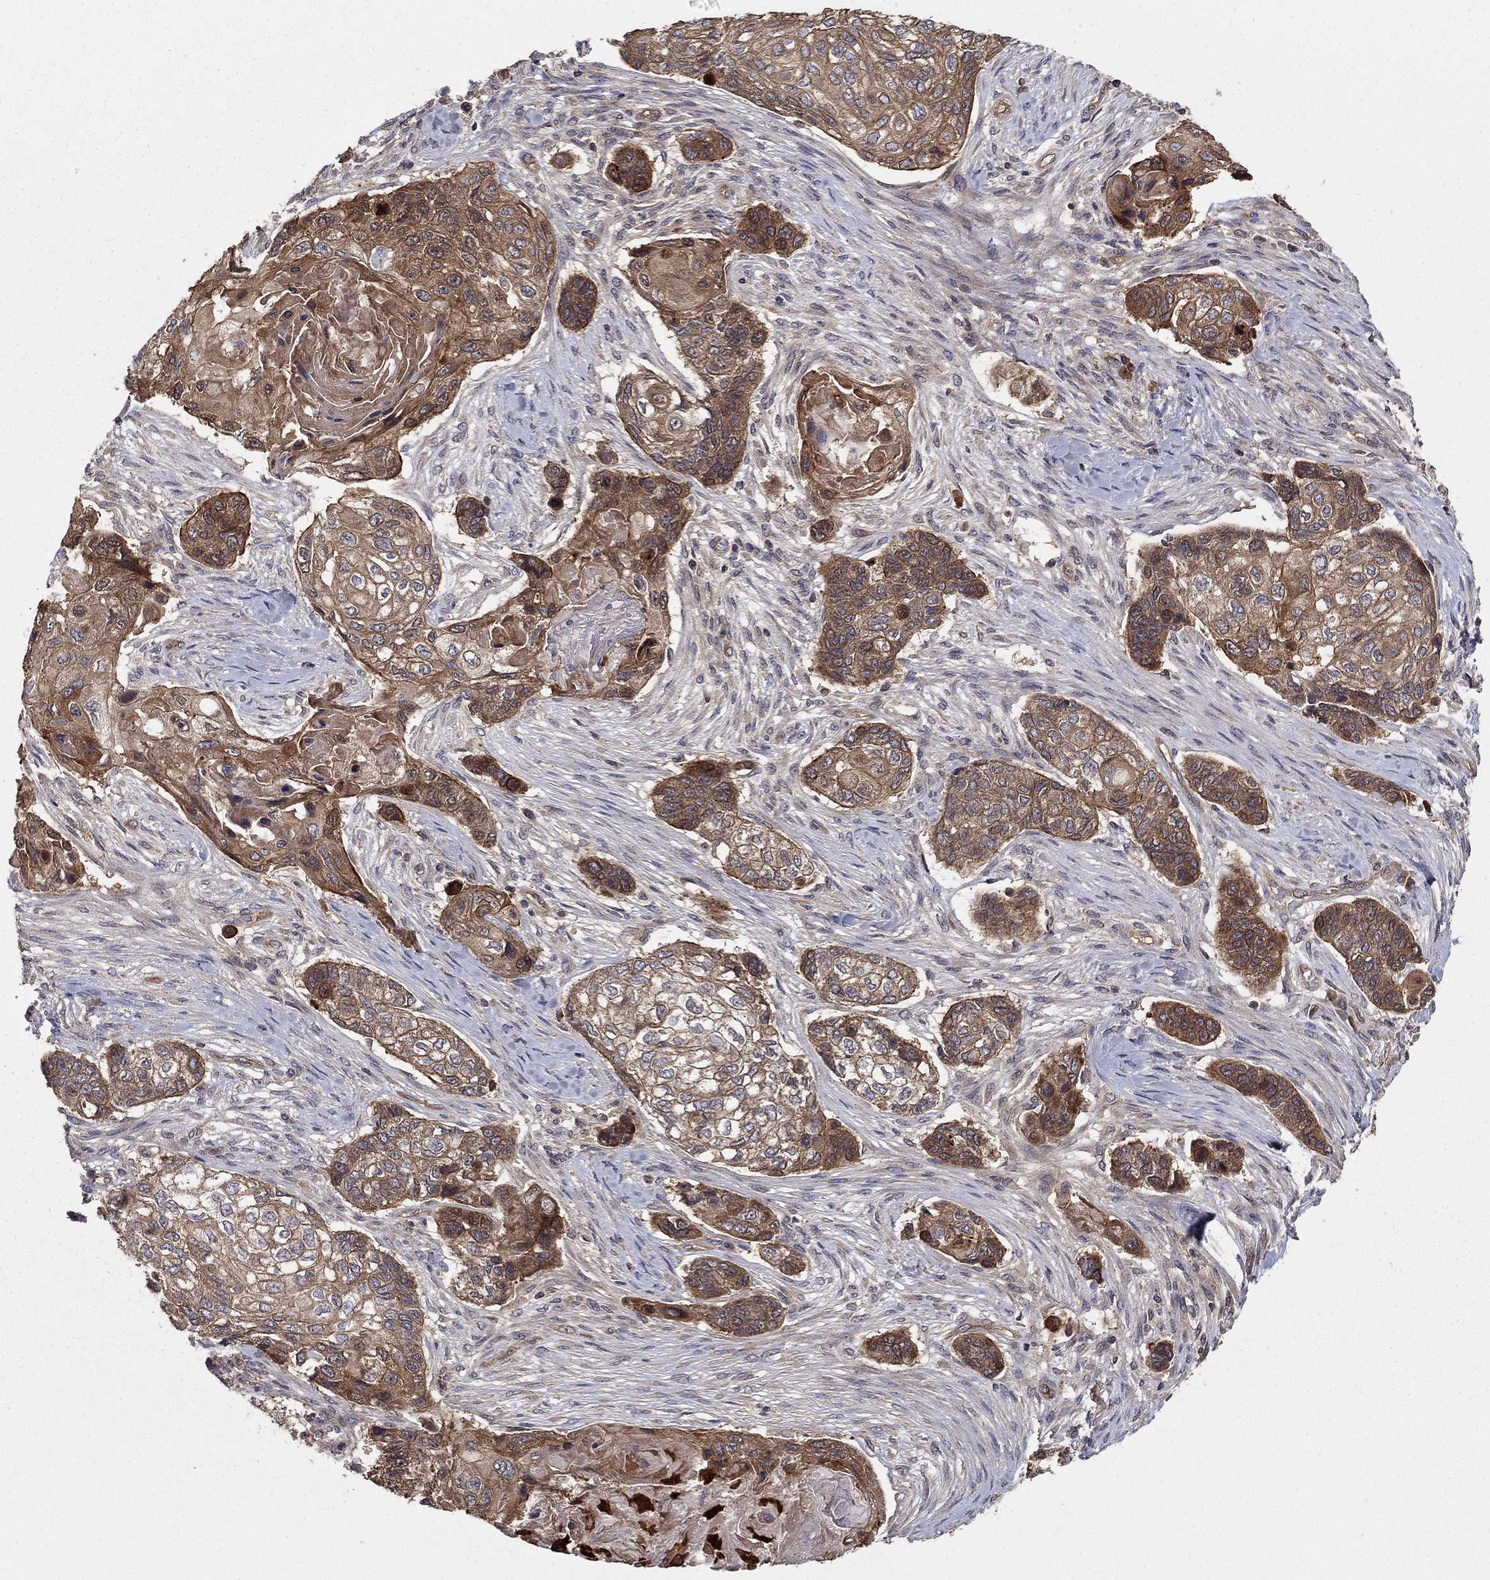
{"staining": {"intensity": "moderate", "quantity": "25%-75%", "location": "cytoplasmic/membranous"}, "tissue": "lung cancer", "cell_type": "Tumor cells", "image_type": "cancer", "snomed": [{"axis": "morphology", "description": "Normal tissue, NOS"}, {"axis": "morphology", "description": "Squamous cell carcinoma, NOS"}, {"axis": "topography", "description": "Bronchus"}, {"axis": "topography", "description": "Lung"}], "caption": "Human lung squamous cell carcinoma stained with a protein marker displays moderate staining in tumor cells.", "gene": "BMERB1", "patient": {"sex": "male", "age": 69}}